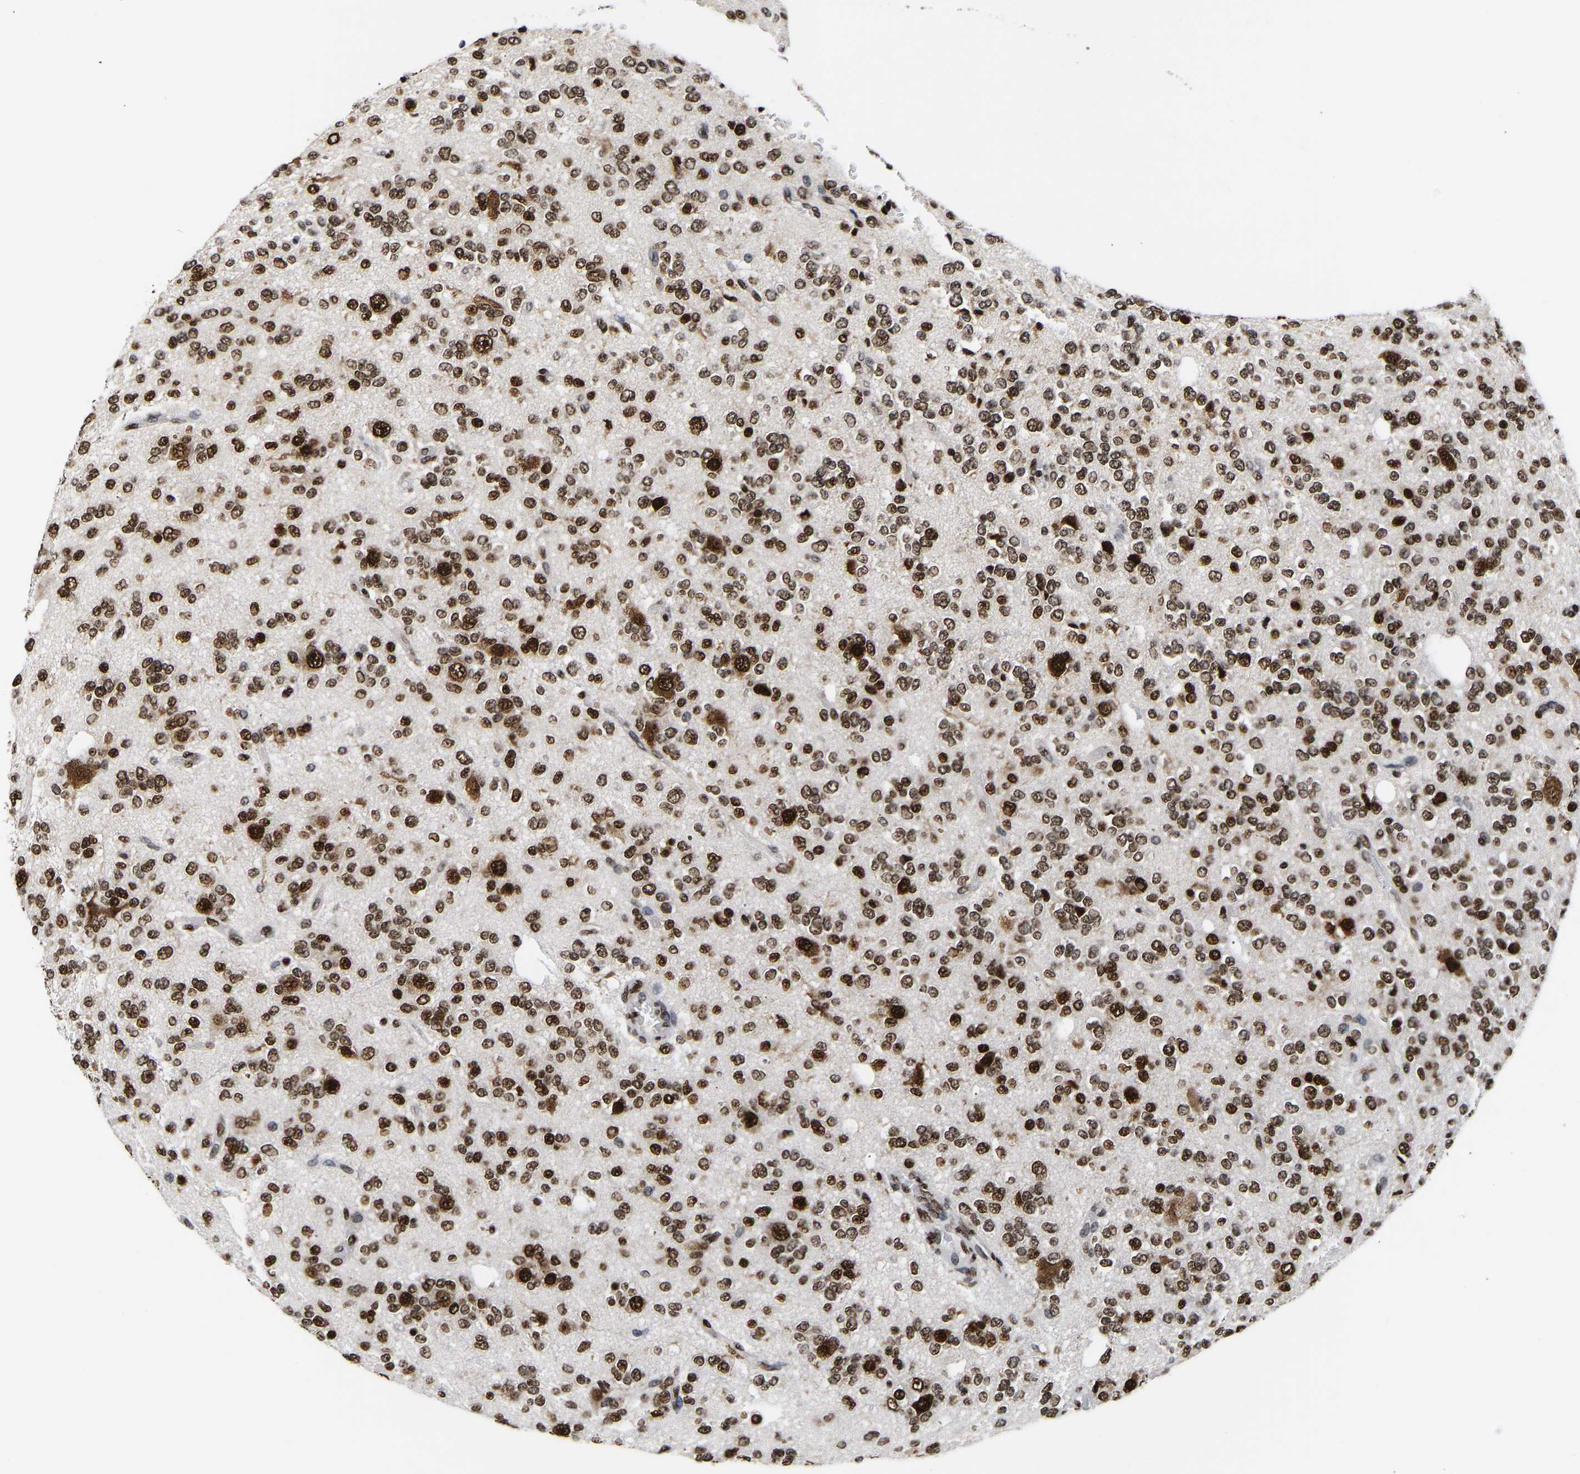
{"staining": {"intensity": "strong", "quantity": ">75%", "location": "nuclear"}, "tissue": "glioma", "cell_type": "Tumor cells", "image_type": "cancer", "snomed": [{"axis": "morphology", "description": "Glioma, malignant, Low grade"}, {"axis": "topography", "description": "Brain"}], "caption": "Tumor cells demonstrate high levels of strong nuclear expression in approximately >75% of cells in glioma.", "gene": "PSIP1", "patient": {"sex": "male", "age": 38}}